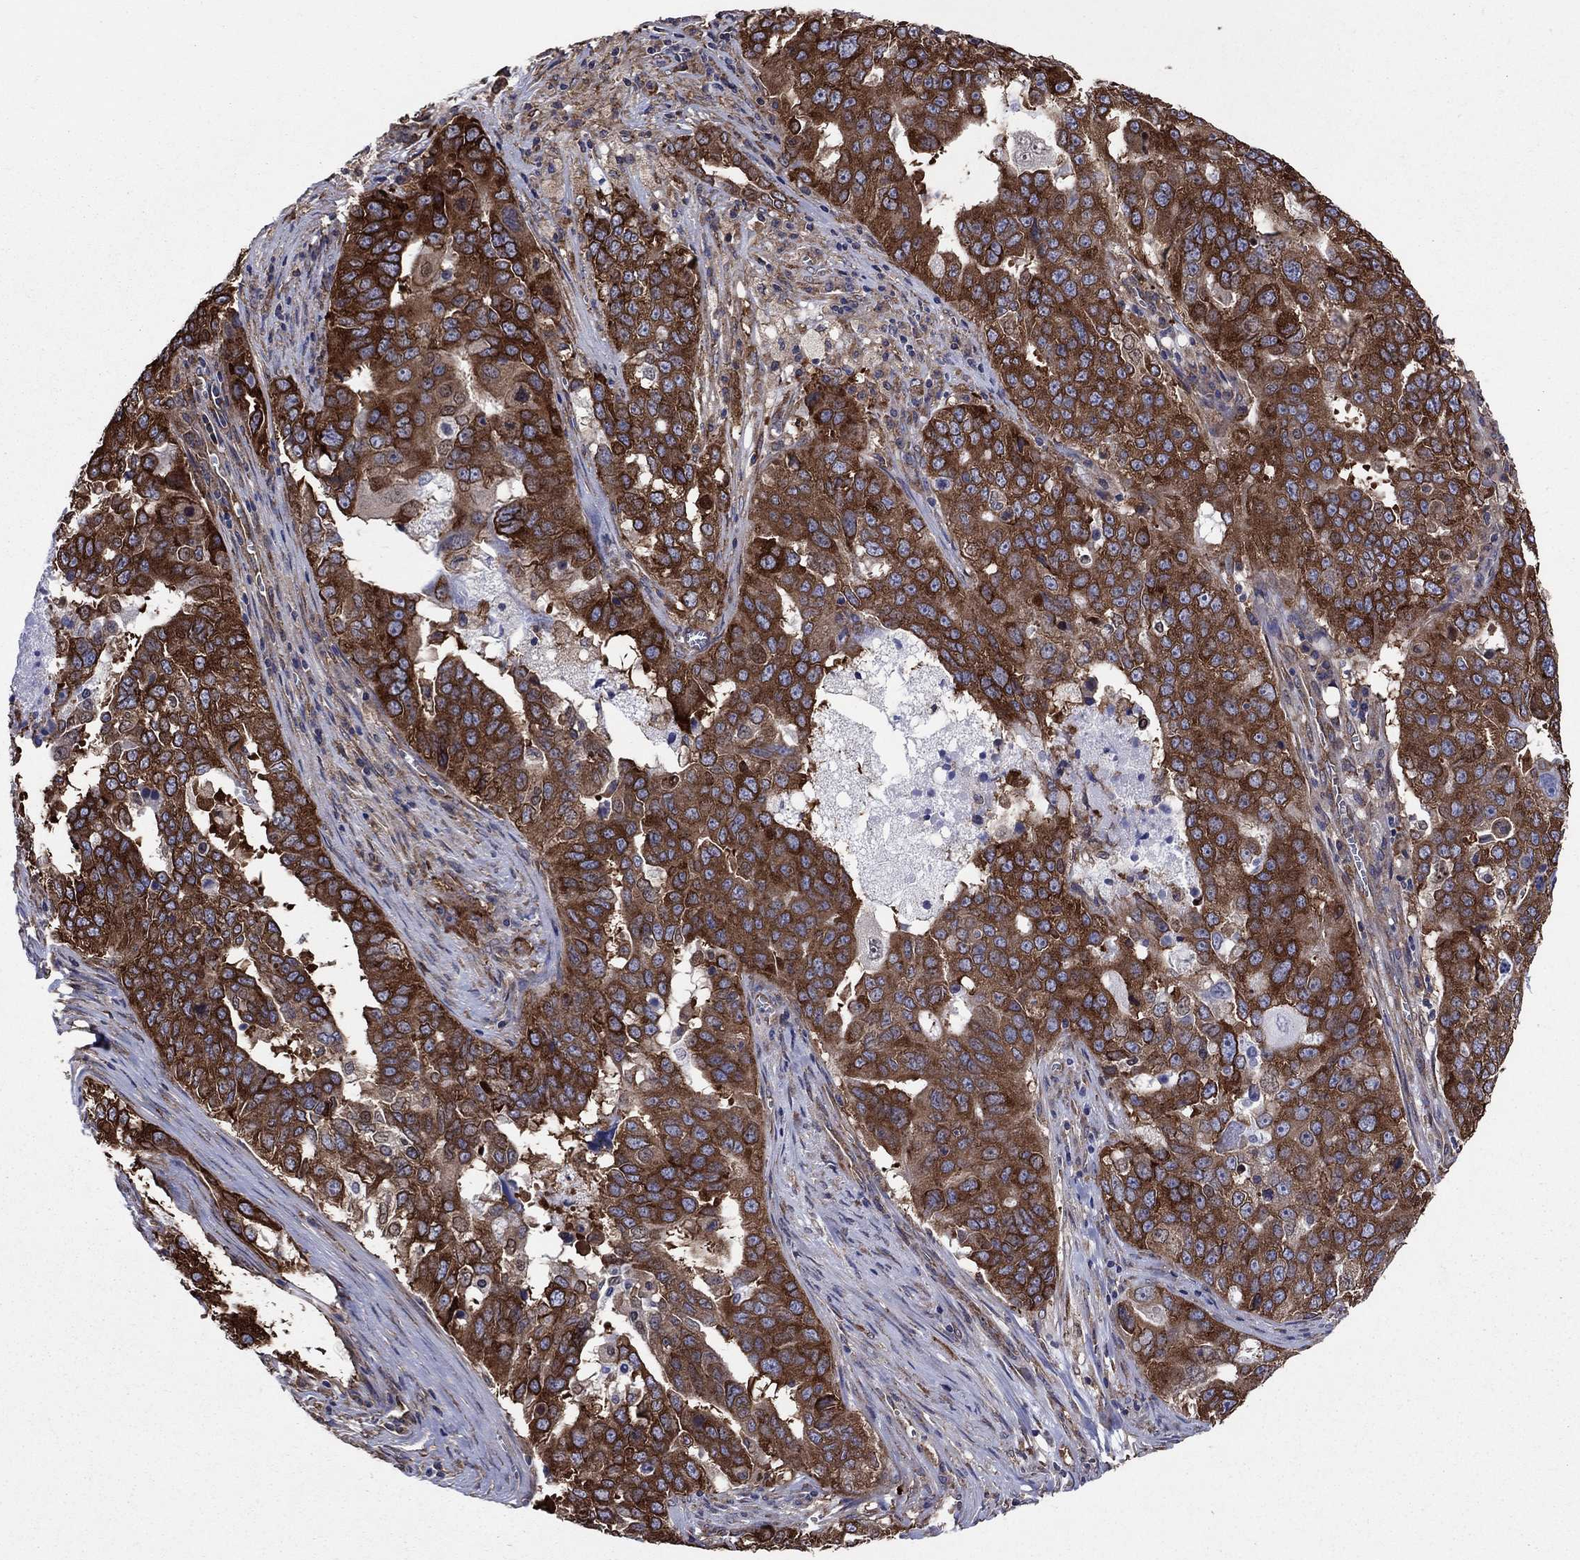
{"staining": {"intensity": "strong", "quantity": ">75%", "location": "cytoplasmic/membranous"}, "tissue": "ovarian cancer", "cell_type": "Tumor cells", "image_type": "cancer", "snomed": [{"axis": "morphology", "description": "Carcinoma, endometroid"}, {"axis": "topography", "description": "Soft tissue"}, {"axis": "topography", "description": "Ovary"}], "caption": "Ovarian cancer (endometroid carcinoma) stained for a protein reveals strong cytoplasmic/membranous positivity in tumor cells.", "gene": "YBX1", "patient": {"sex": "female", "age": 52}}